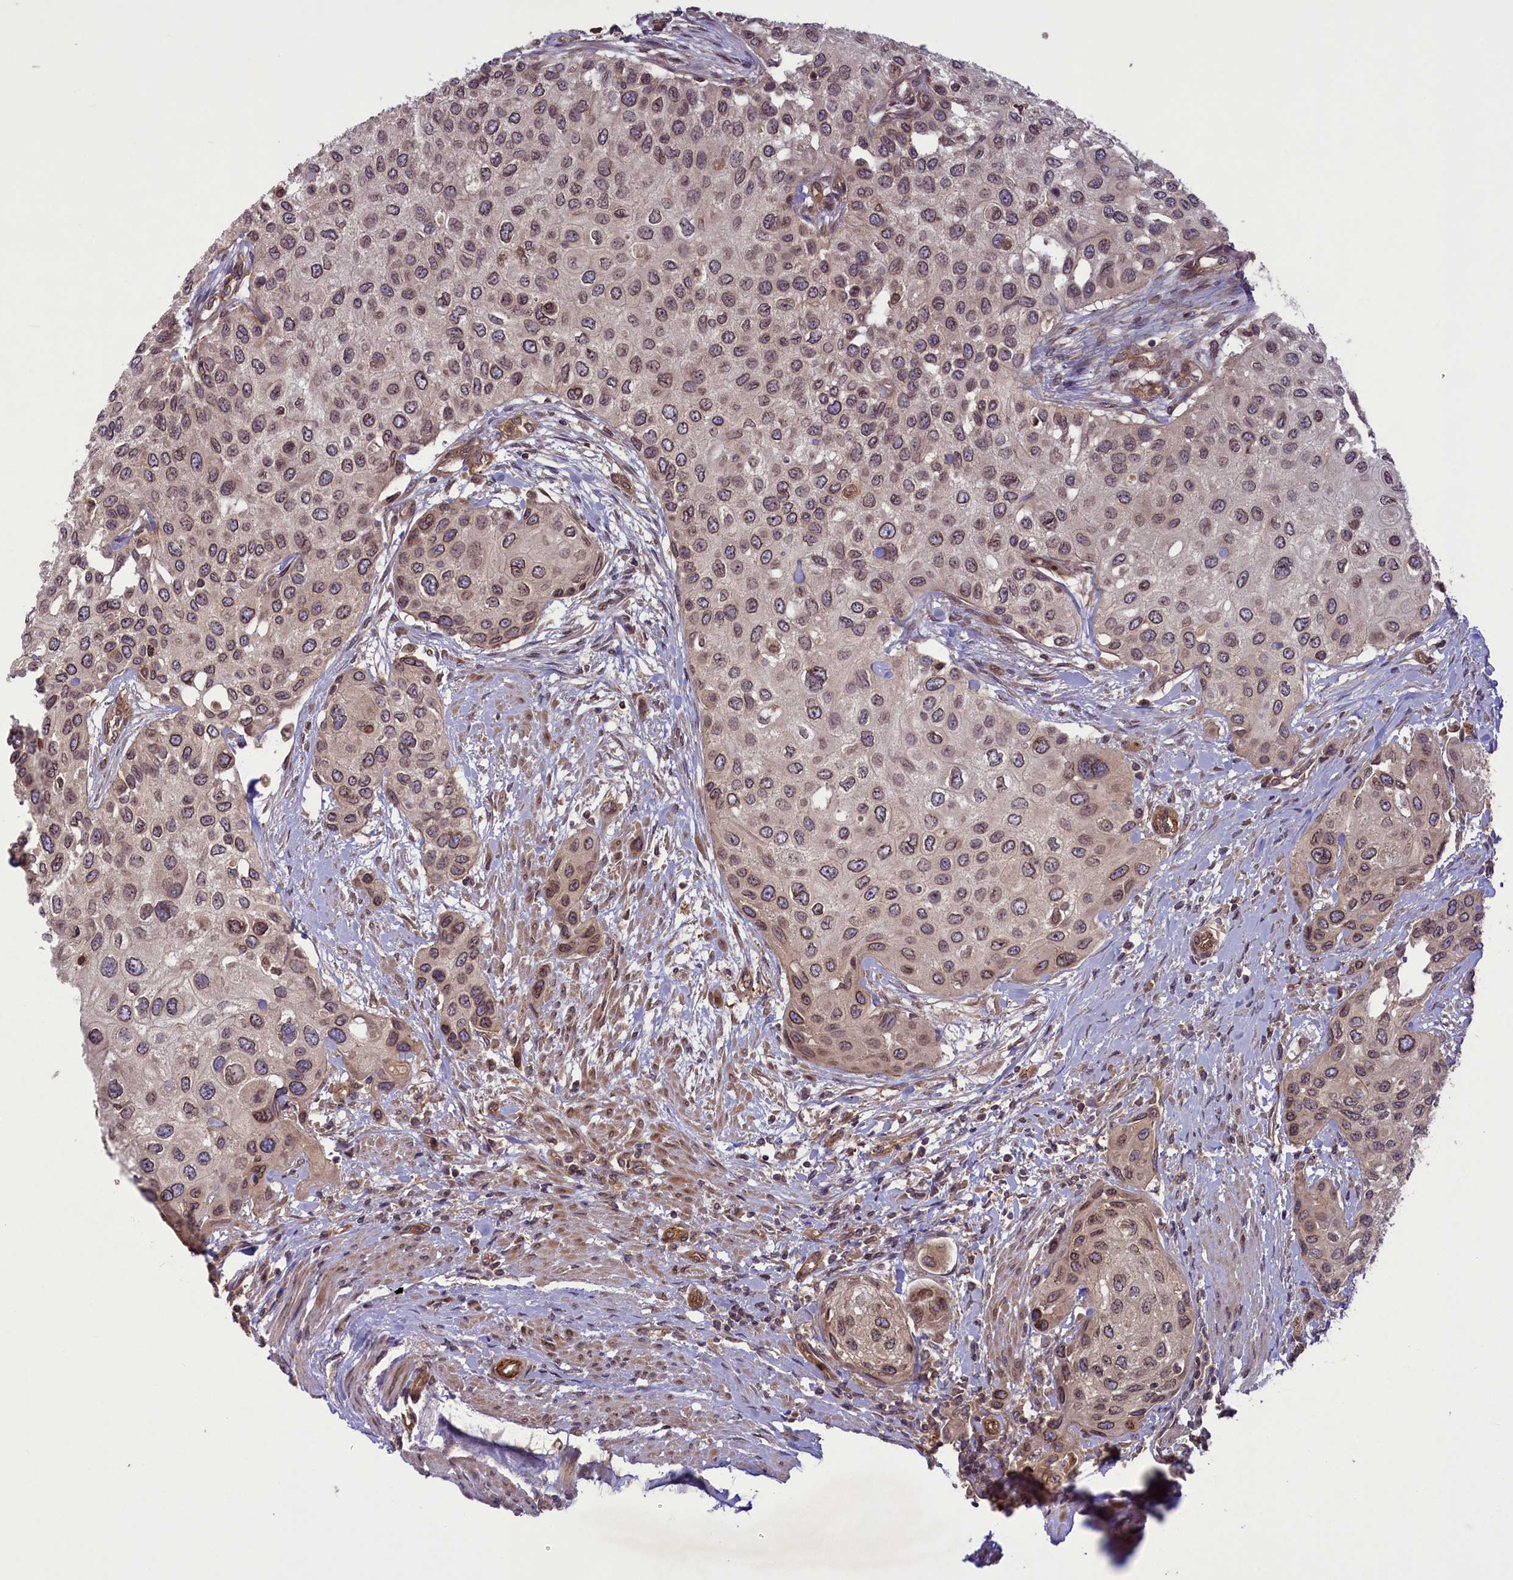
{"staining": {"intensity": "weak", "quantity": ">75%", "location": "cytoplasmic/membranous,nuclear"}, "tissue": "urothelial cancer", "cell_type": "Tumor cells", "image_type": "cancer", "snomed": [{"axis": "morphology", "description": "Normal tissue, NOS"}, {"axis": "morphology", "description": "Urothelial carcinoma, High grade"}, {"axis": "topography", "description": "Vascular tissue"}, {"axis": "topography", "description": "Urinary bladder"}], "caption": "The photomicrograph exhibits immunohistochemical staining of high-grade urothelial carcinoma. There is weak cytoplasmic/membranous and nuclear positivity is seen in approximately >75% of tumor cells.", "gene": "CCDC125", "patient": {"sex": "female", "age": 56}}